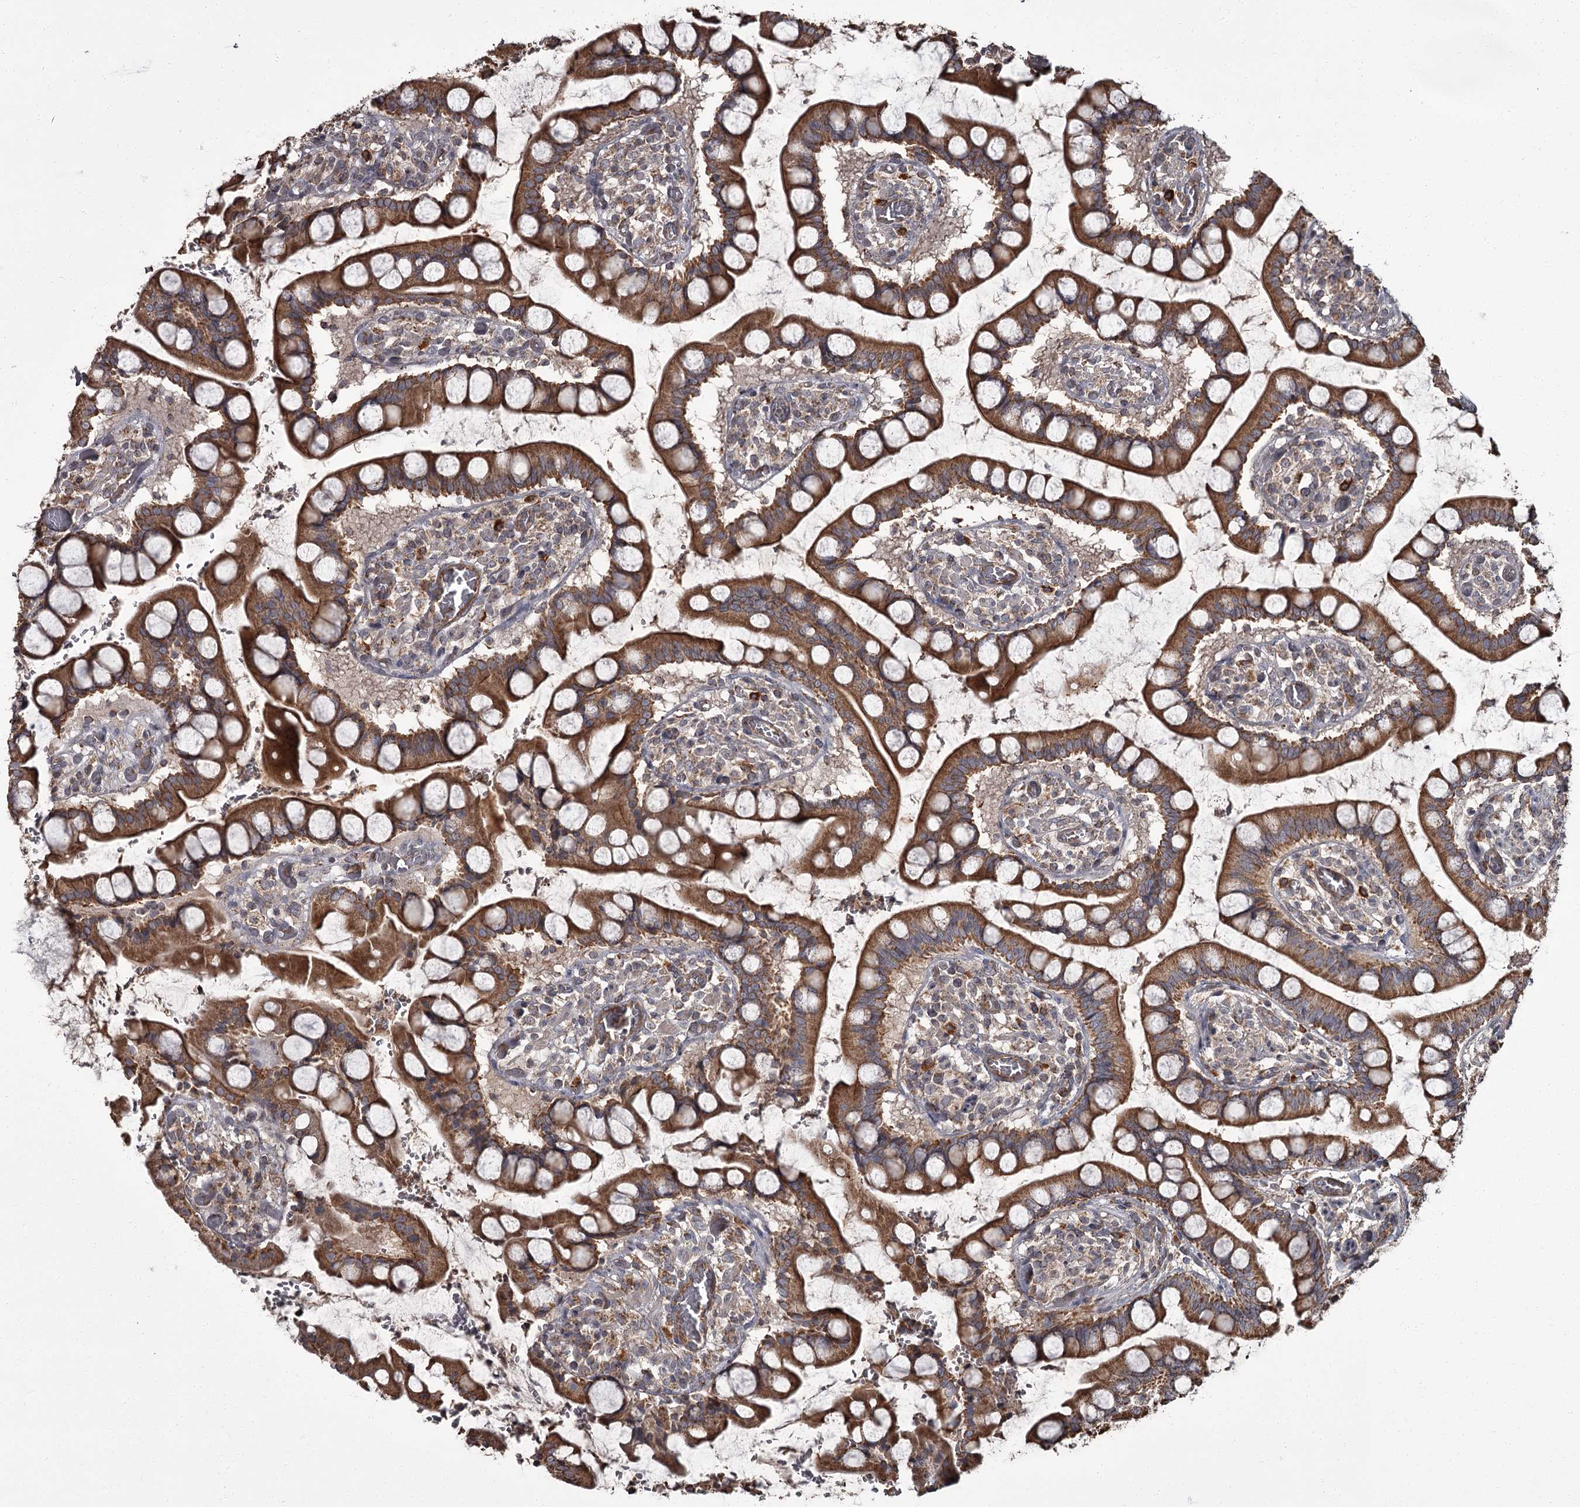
{"staining": {"intensity": "strong", "quantity": ">75%", "location": "cytoplasmic/membranous"}, "tissue": "small intestine", "cell_type": "Glandular cells", "image_type": "normal", "snomed": [{"axis": "morphology", "description": "Normal tissue, NOS"}, {"axis": "topography", "description": "Small intestine"}], "caption": "This is an image of IHC staining of unremarkable small intestine, which shows strong staining in the cytoplasmic/membranous of glandular cells.", "gene": "THAP9", "patient": {"sex": "male", "age": 52}}